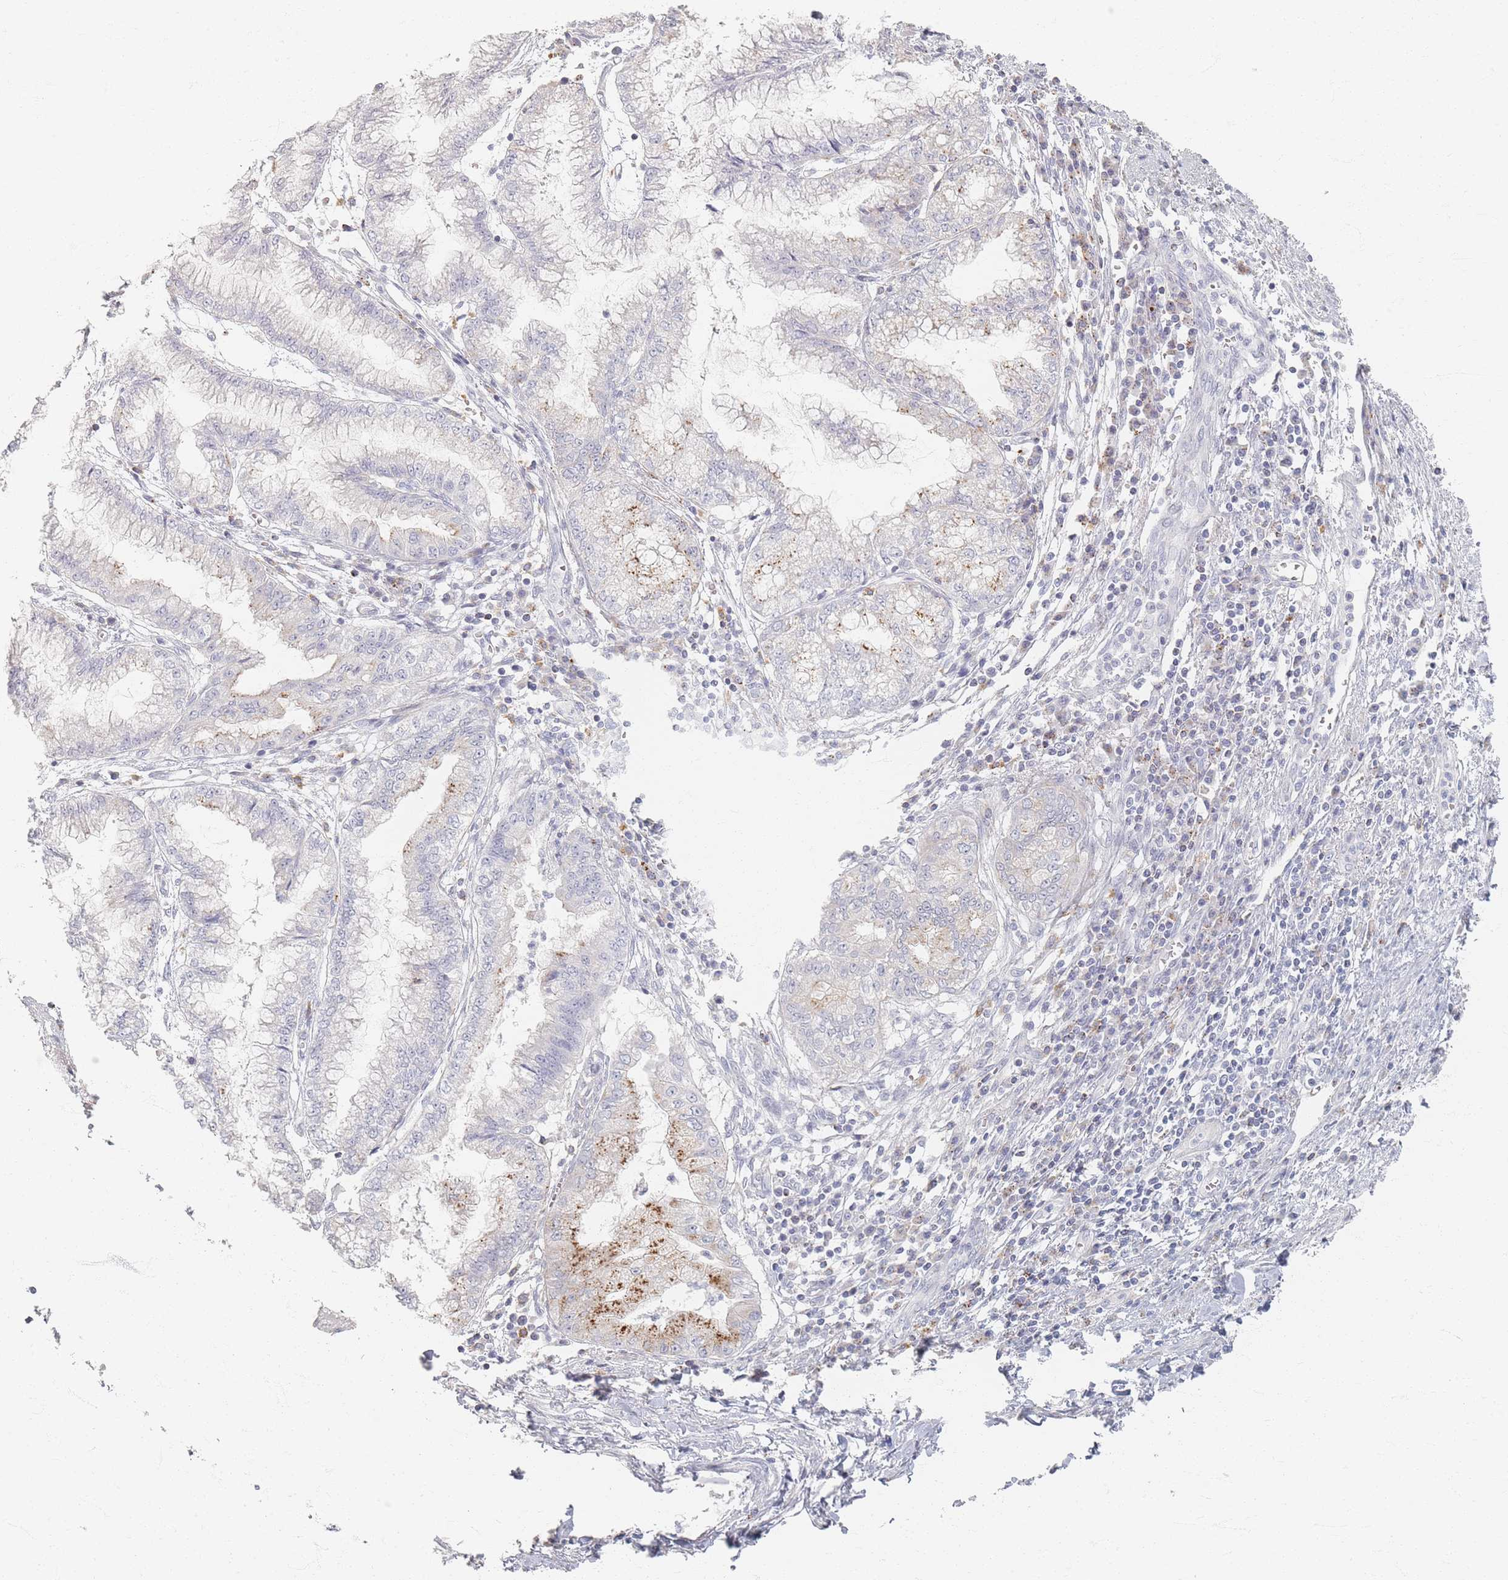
{"staining": {"intensity": "moderate", "quantity": "<25%", "location": "cytoplasmic/membranous"}, "tissue": "pancreatic cancer", "cell_type": "Tumor cells", "image_type": "cancer", "snomed": [{"axis": "morphology", "description": "Adenocarcinoma, NOS"}, {"axis": "topography", "description": "Pancreas"}], "caption": "Immunohistochemistry photomicrograph of pancreatic cancer stained for a protein (brown), which demonstrates low levels of moderate cytoplasmic/membranous expression in approximately <25% of tumor cells.", "gene": "SLC2A11", "patient": {"sex": "male", "age": 73}}